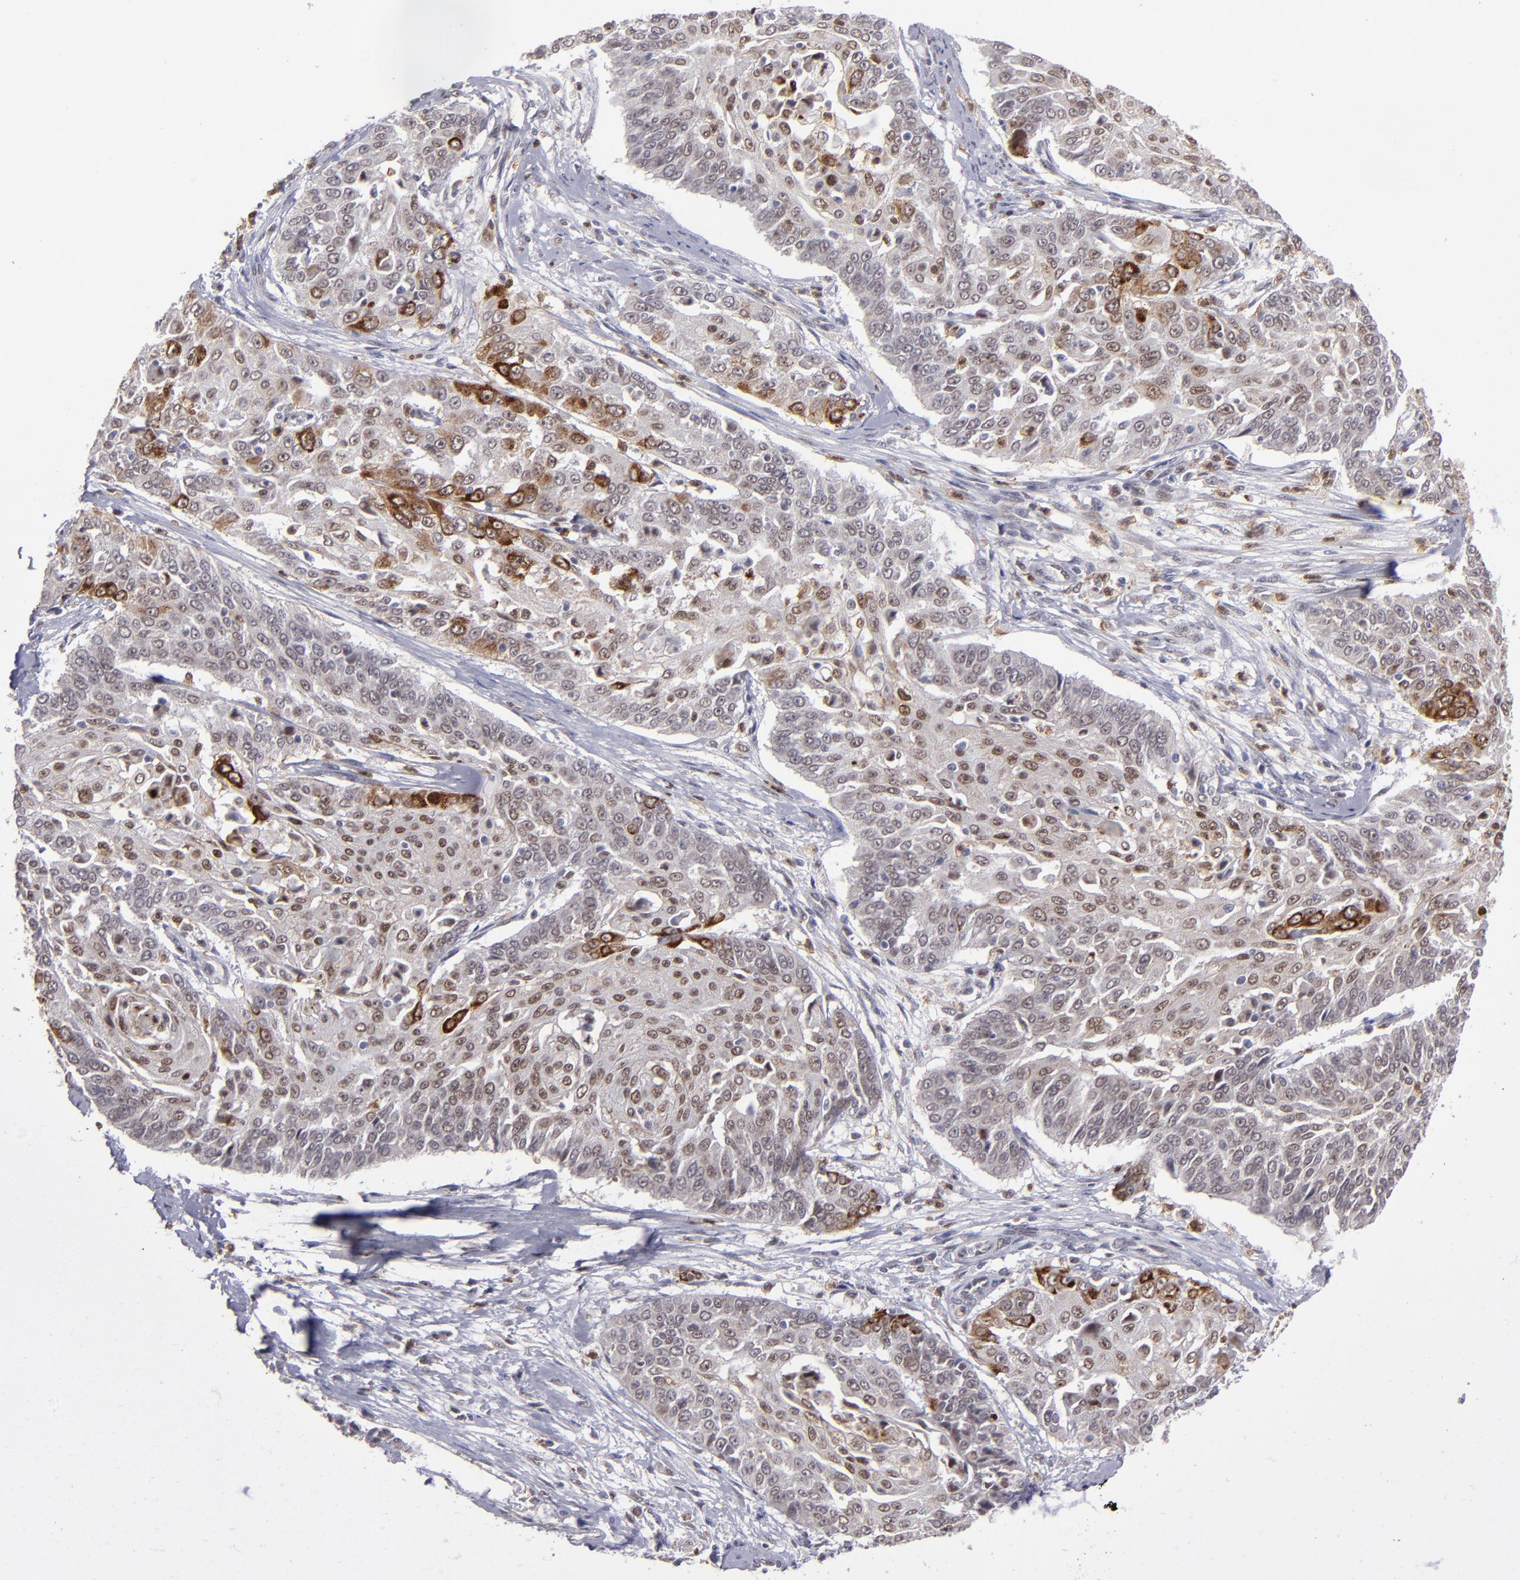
{"staining": {"intensity": "moderate", "quantity": "25%-75%", "location": "cytoplasmic/membranous,nuclear"}, "tissue": "cervical cancer", "cell_type": "Tumor cells", "image_type": "cancer", "snomed": [{"axis": "morphology", "description": "Squamous cell carcinoma, NOS"}, {"axis": "topography", "description": "Cervix"}], "caption": "DAB (3,3'-diaminobenzidine) immunohistochemical staining of human cervical squamous cell carcinoma reveals moderate cytoplasmic/membranous and nuclear protein expression in approximately 25%-75% of tumor cells.", "gene": "RREB1", "patient": {"sex": "female", "age": 64}}